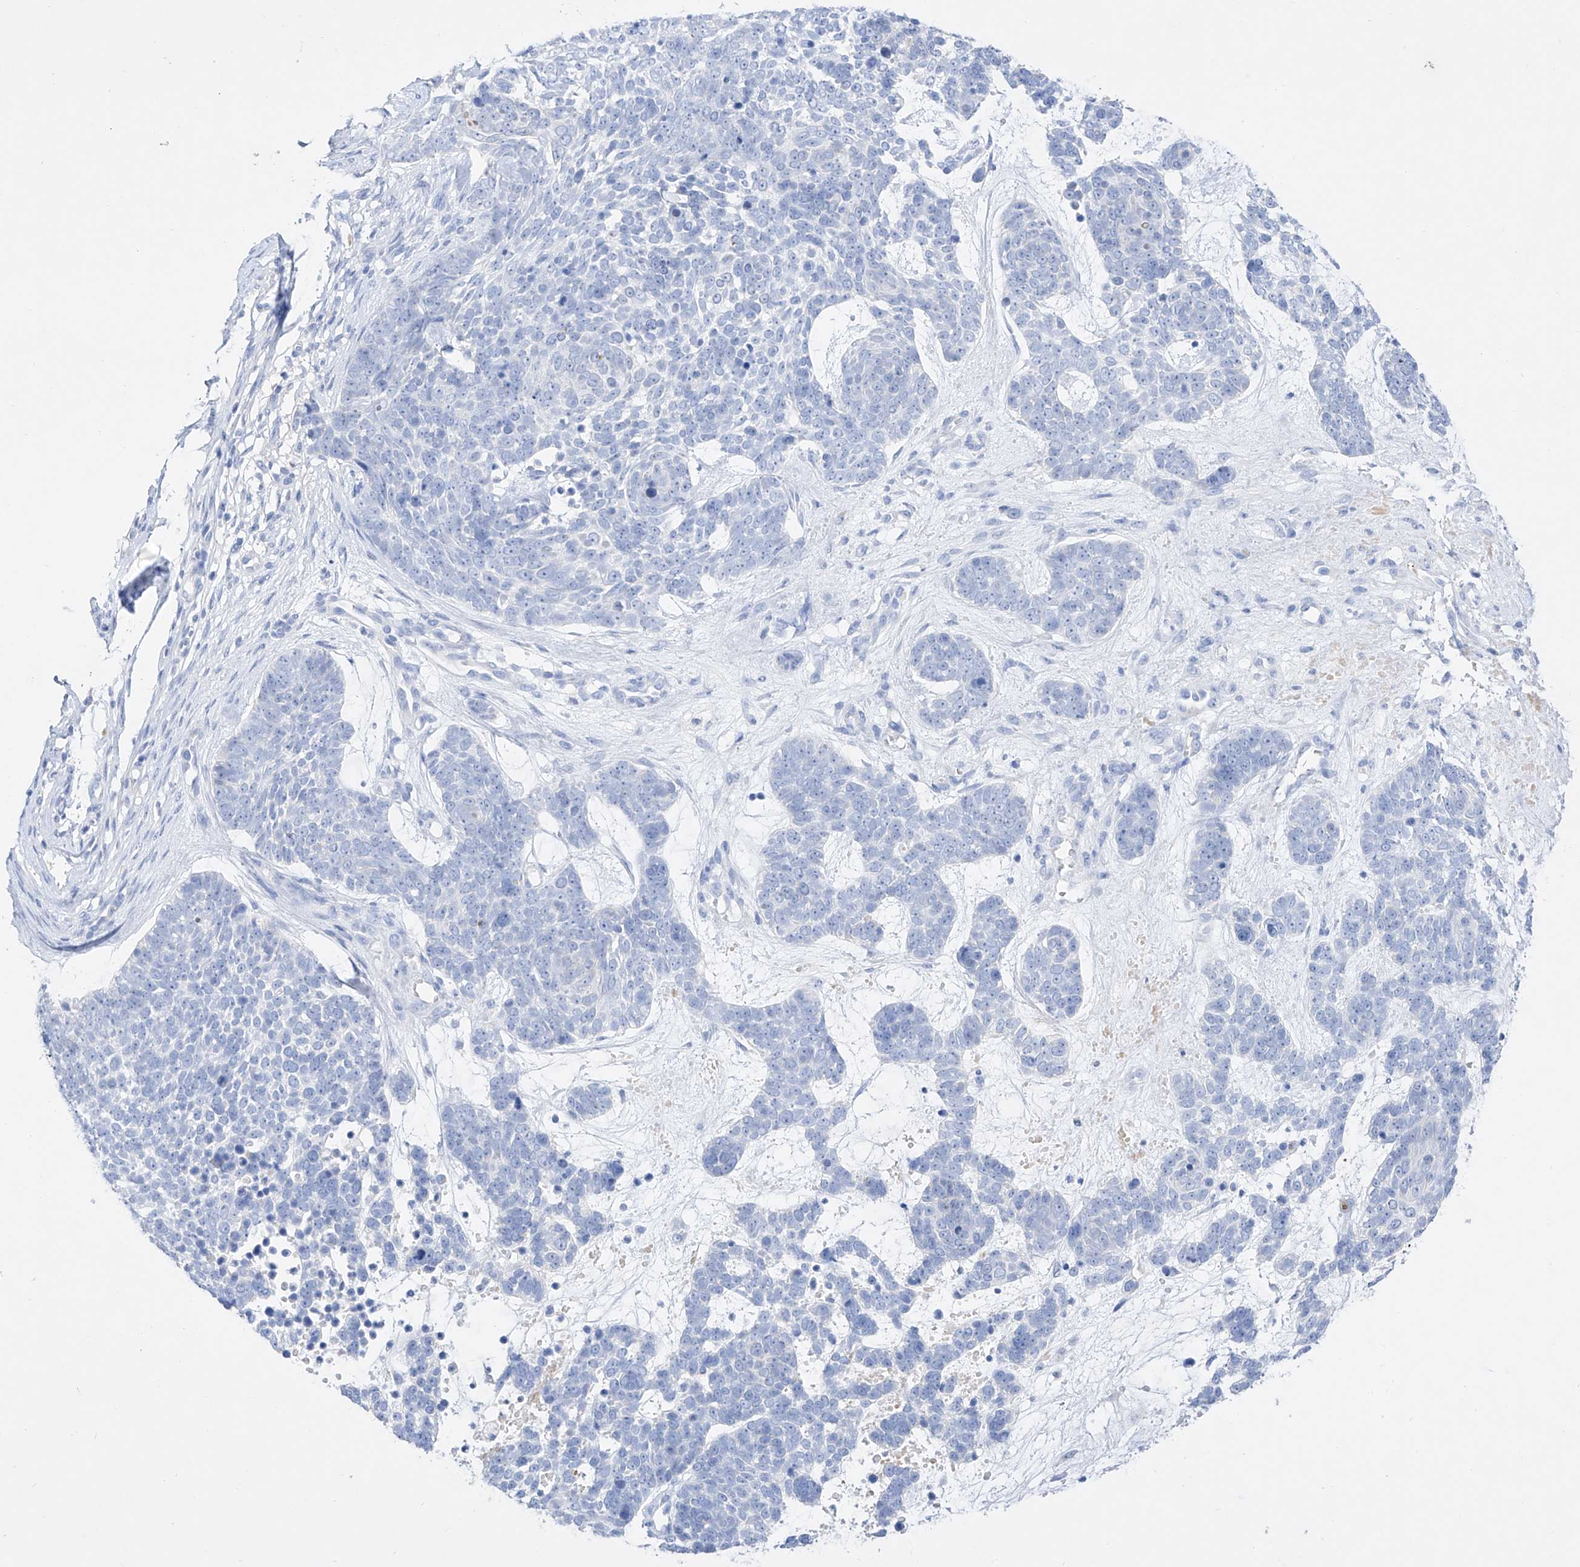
{"staining": {"intensity": "negative", "quantity": "none", "location": "none"}, "tissue": "skin cancer", "cell_type": "Tumor cells", "image_type": "cancer", "snomed": [{"axis": "morphology", "description": "Basal cell carcinoma"}, {"axis": "topography", "description": "Skin"}], "caption": "Micrograph shows no significant protein expression in tumor cells of skin basal cell carcinoma.", "gene": "TM7SF2", "patient": {"sex": "female", "age": 81}}